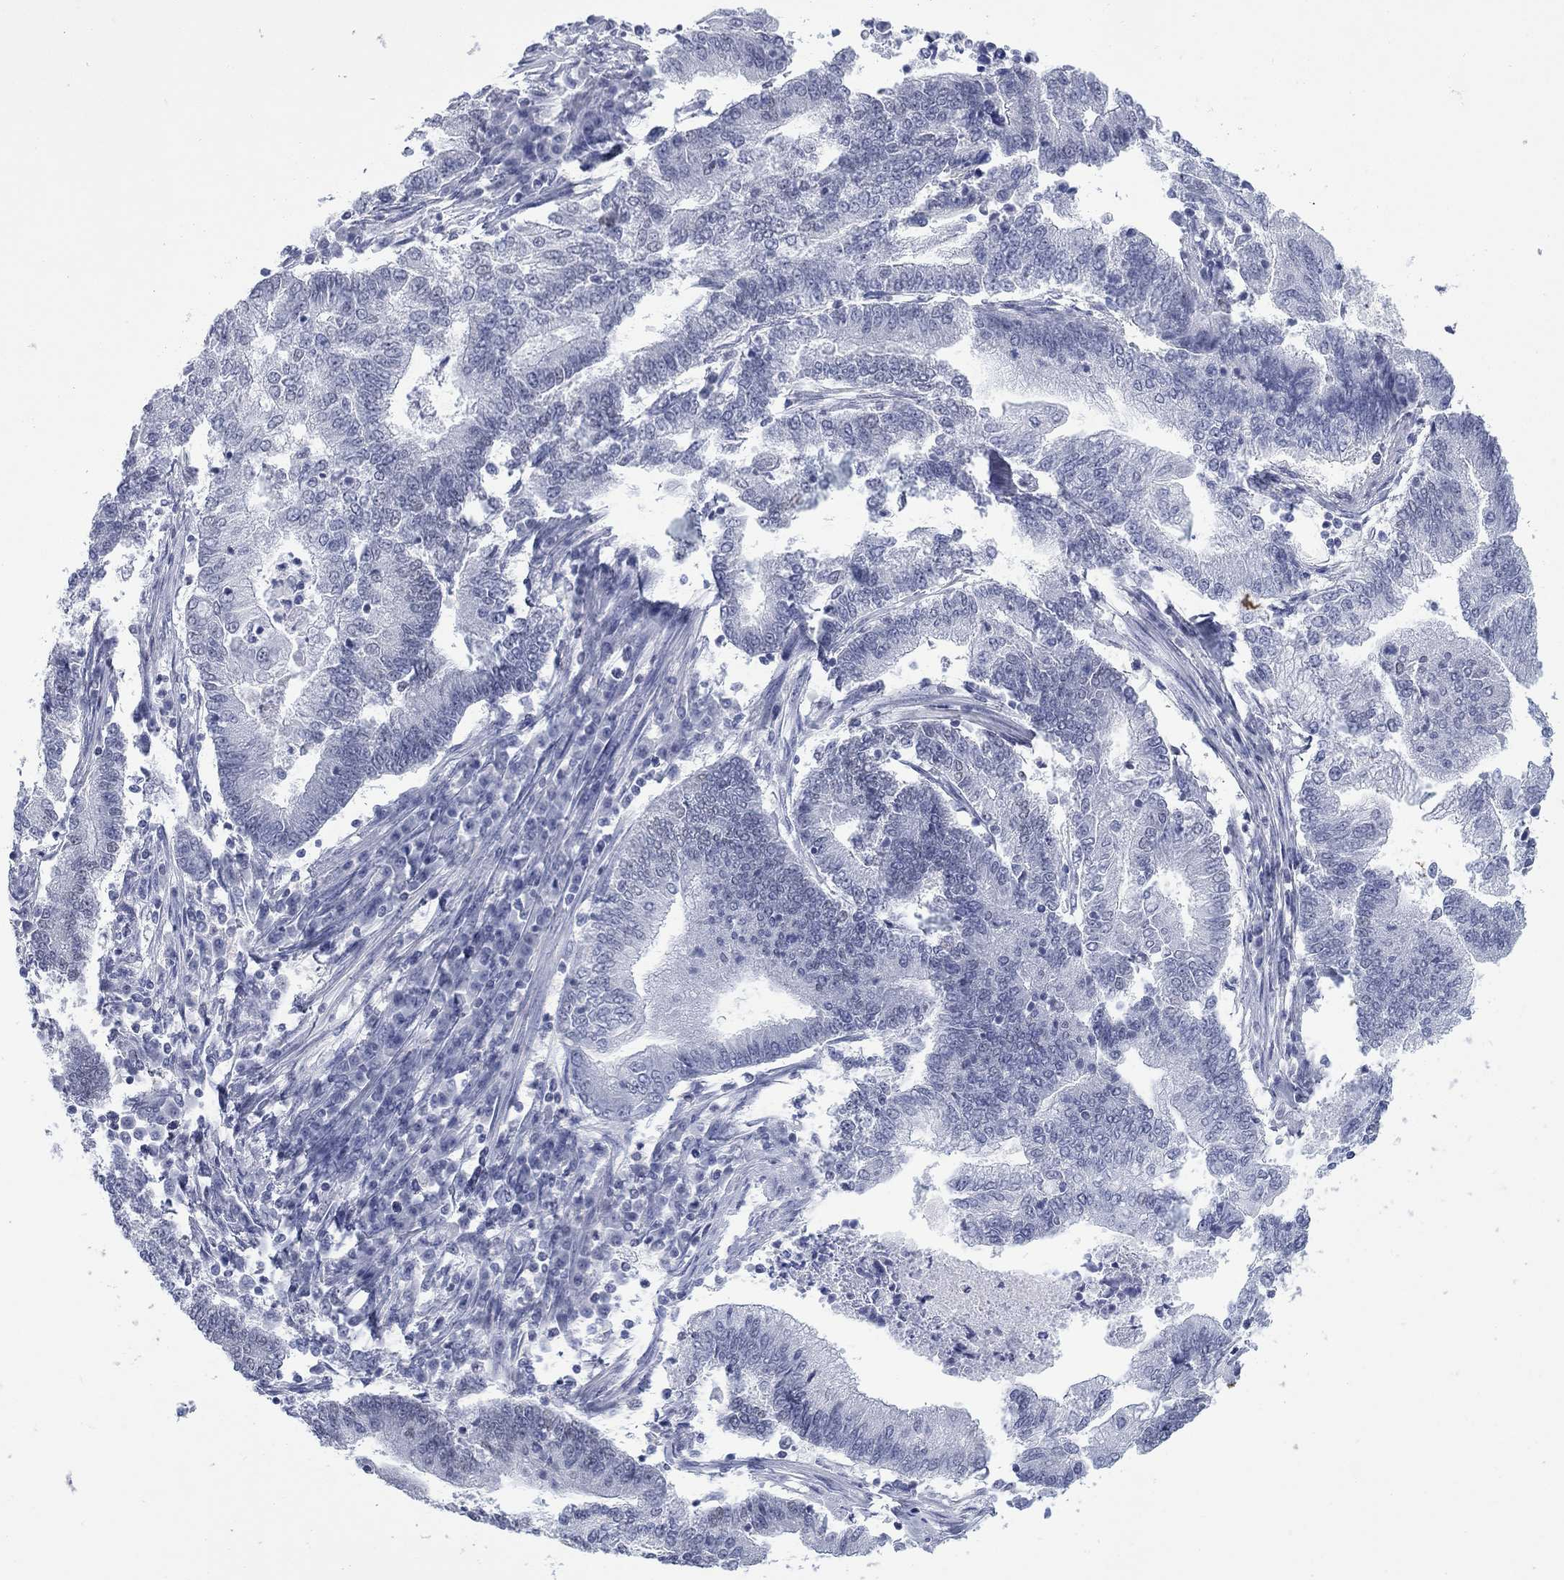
{"staining": {"intensity": "negative", "quantity": "none", "location": "none"}, "tissue": "endometrial cancer", "cell_type": "Tumor cells", "image_type": "cancer", "snomed": [{"axis": "morphology", "description": "Adenocarcinoma, NOS"}, {"axis": "topography", "description": "Uterus"}, {"axis": "topography", "description": "Endometrium"}], "caption": "The photomicrograph reveals no staining of tumor cells in endometrial adenocarcinoma. Brightfield microscopy of immunohistochemistry (IHC) stained with DAB (brown) and hematoxylin (blue), captured at high magnification.", "gene": "NPAS3", "patient": {"sex": "female", "age": 54}}